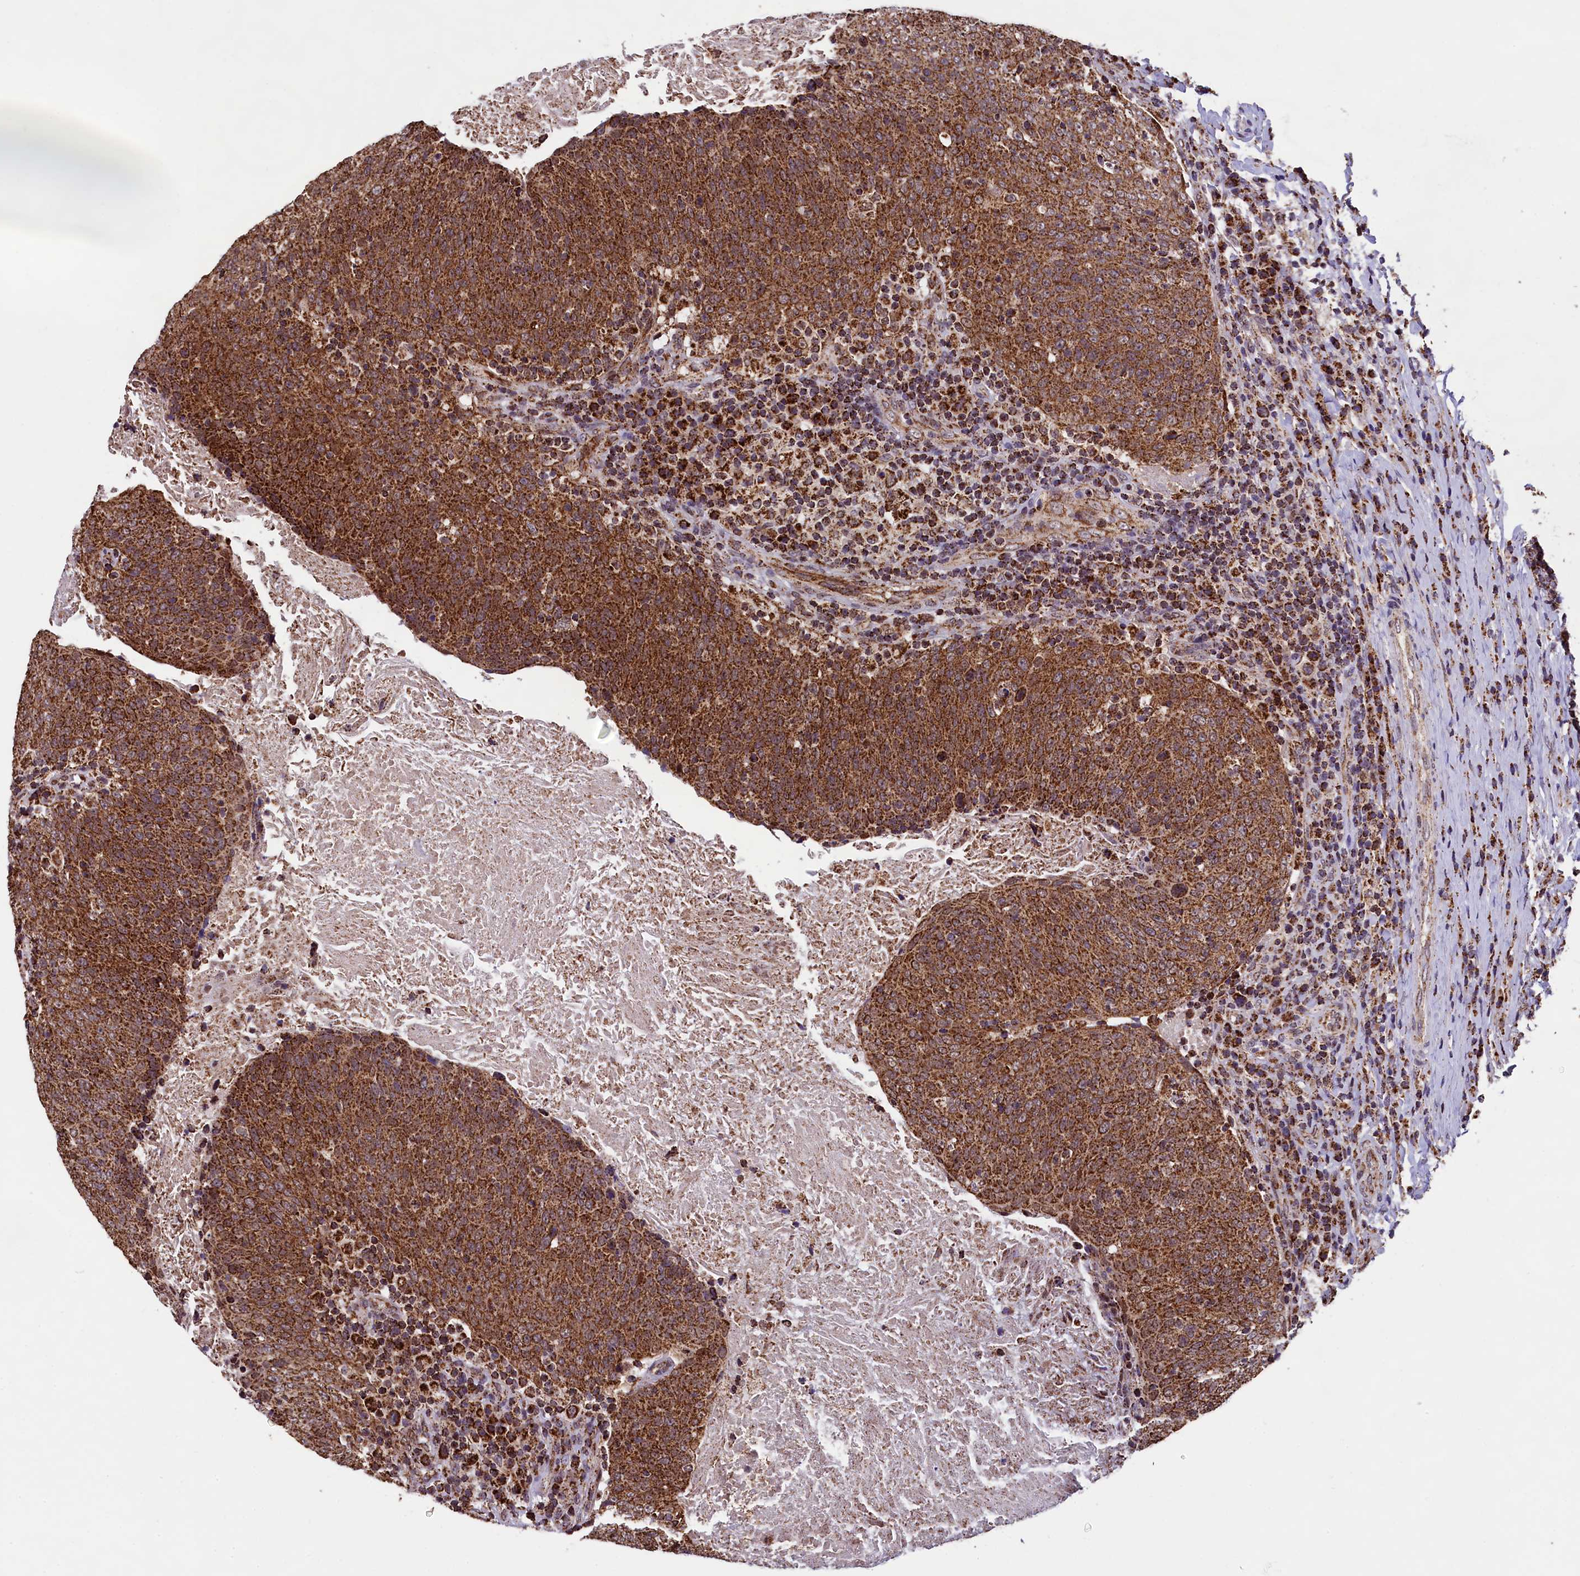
{"staining": {"intensity": "strong", "quantity": ">75%", "location": "cytoplasmic/membranous"}, "tissue": "head and neck cancer", "cell_type": "Tumor cells", "image_type": "cancer", "snomed": [{"axis": "morphology", "description": "Squamous cell carcinoma, NOS"}, {"axis": "morphology", "description": "Squamous cell carcinoma, metastatic, NOS"}, {"axis": "topography", "description": "Lymph node"}, {"axis": "topography", "description": "Head-Neck"}], "caption": "The photomicrograph shows a brown stain indicating the presence of a protein in the cytoplasmic/membranous of tumor cells in head and neck metastatic squamous cell carcinoma.", "gene": "KLC2", "patient": {"sex": "male", "age": 62}}